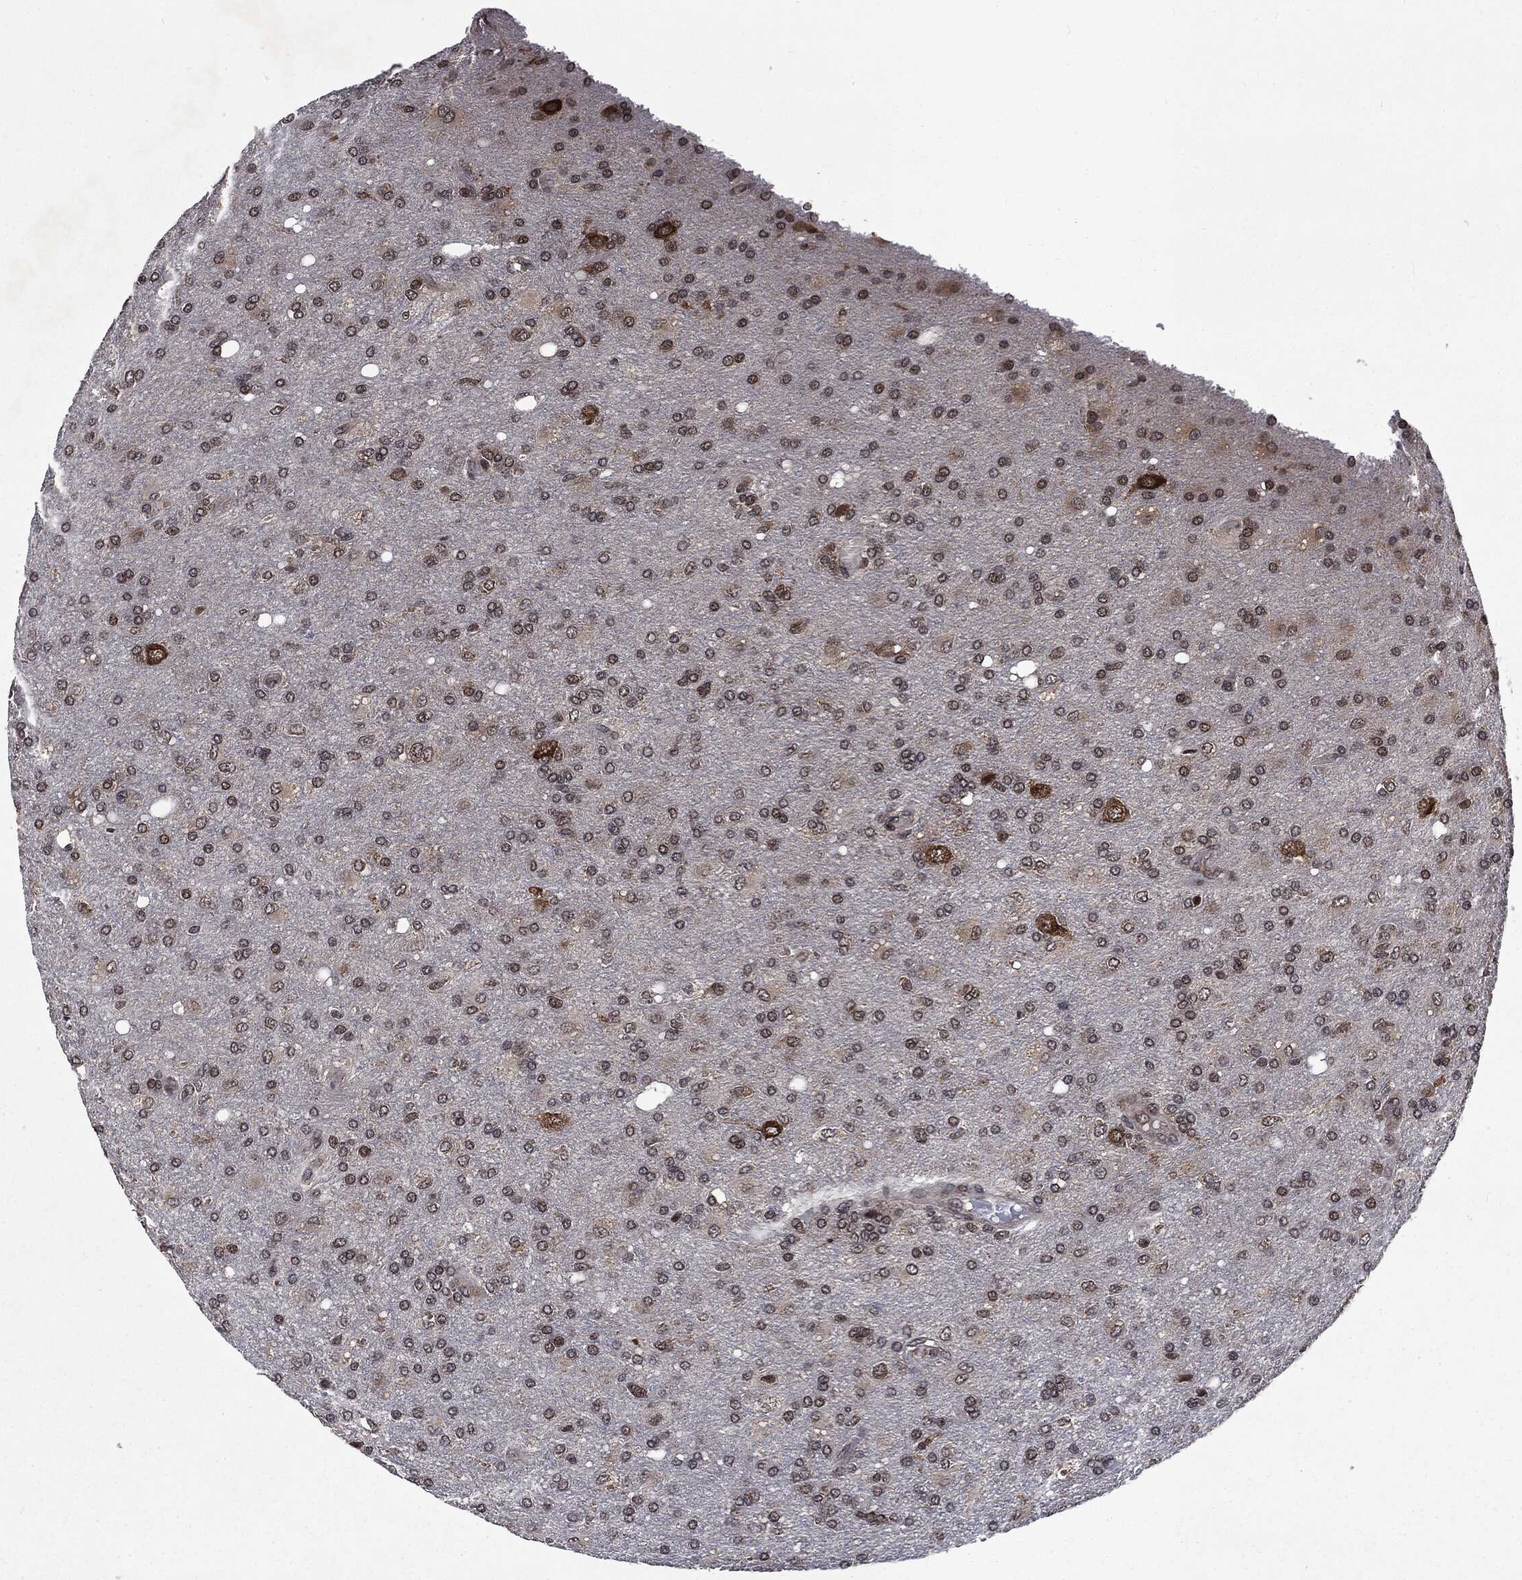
{"staining": {"intensity": "moderate", "quantity": "<25%", "location": "nuclear"}, "tissue": "glioma", "cell_type": "Tumor cells", "image_type": "cancer", "snomed": [{"axis": "morphology", "description": "Glioma, malignant, High grade"}, {"axis": "topography", "description": "Cerebral cortex"}], "caption": "Glioma stained for a protein shows moderate nuclear positivity in tumor cells.", "gene": "STAU2", "patient": {"sex": "male", "age": 70}}